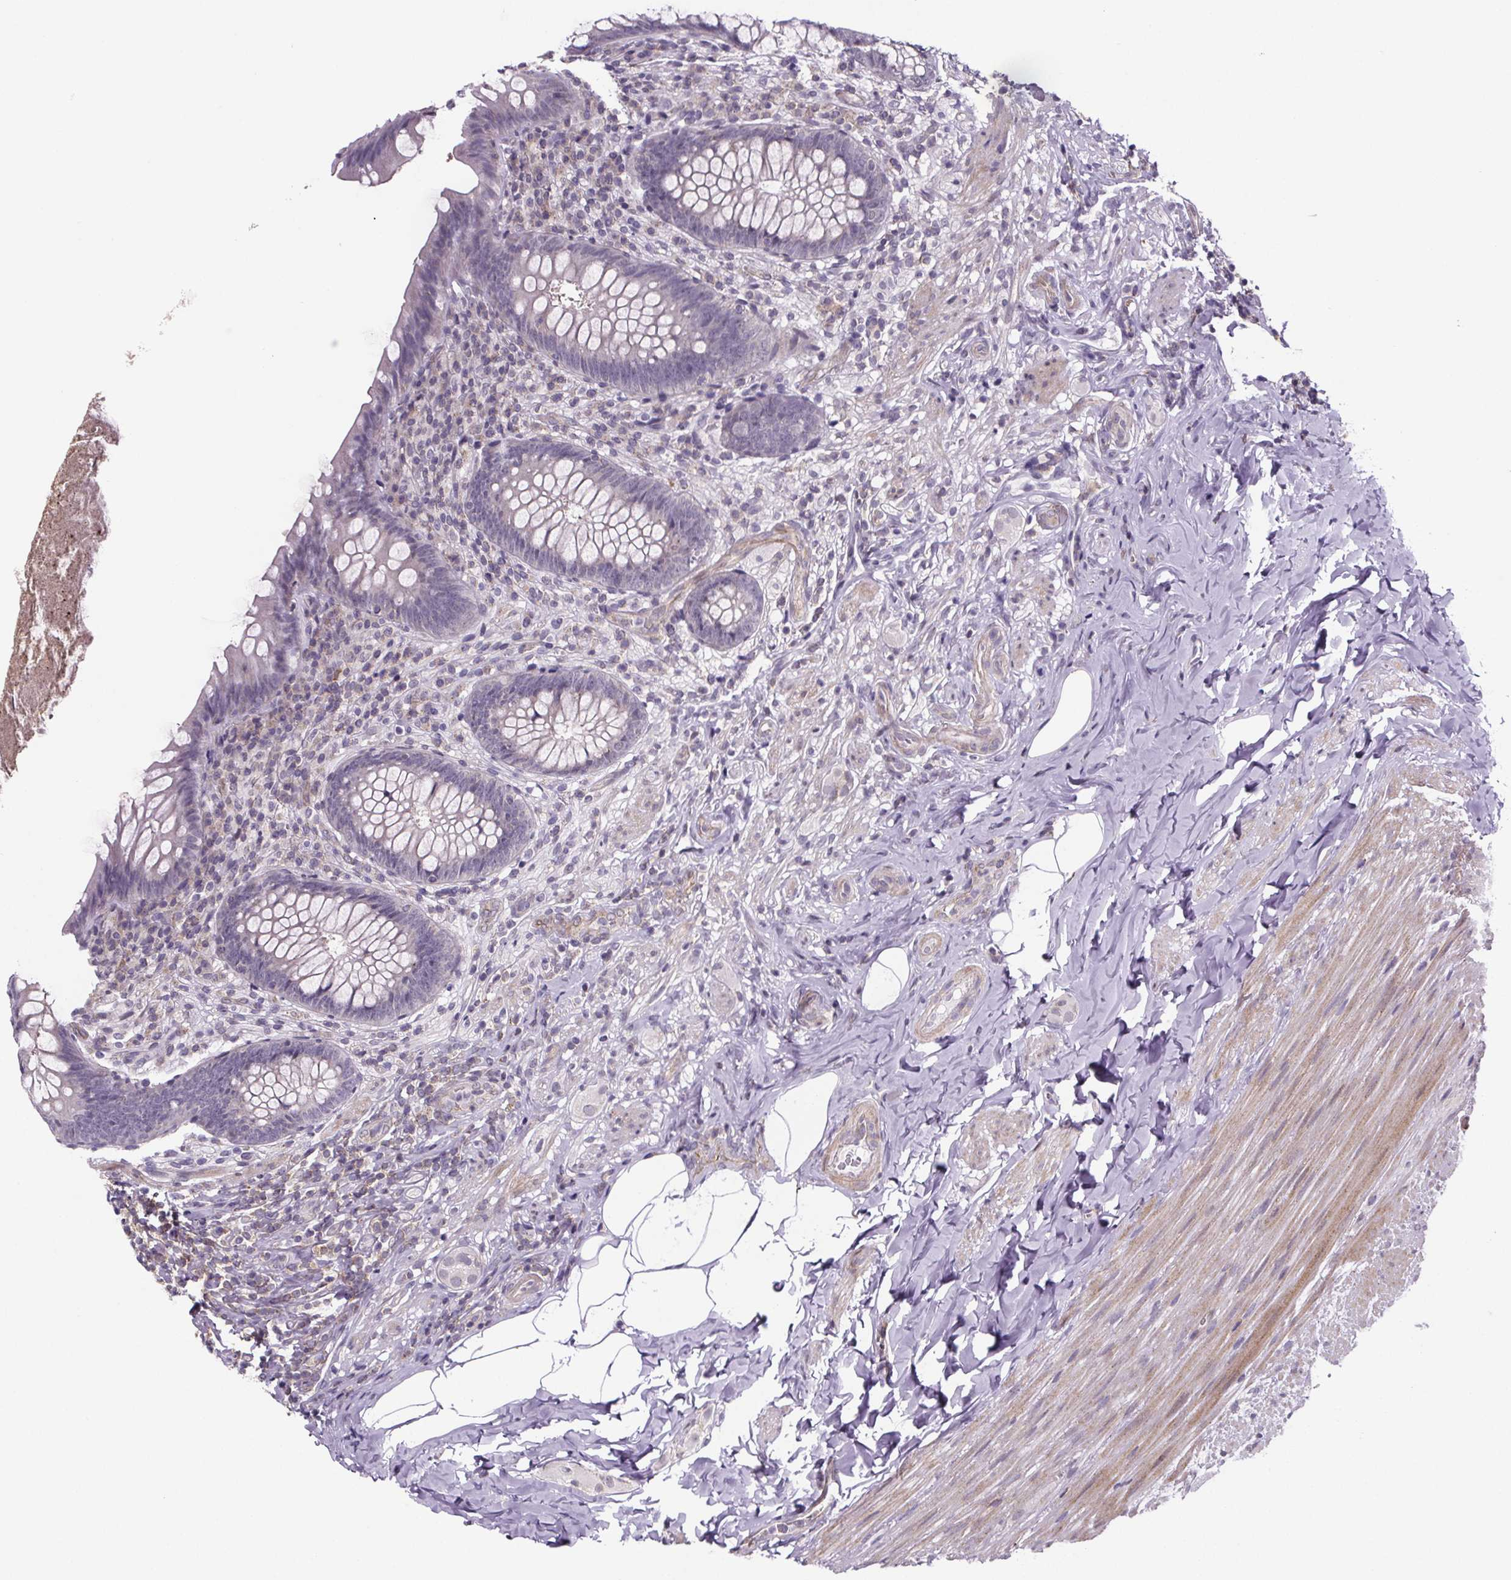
{"staining": {"intensity": "negative", "quantity": "none", "location": "none"}, "tissue": "appendix", "cell_type": "Glandular cells", "image_type": "normal", "snomed": [{"axis": "morphology", "description": "Normal tissue, NOS"}, {"axis": "topography", "description": "Appendix"}], "caption": "Immunohistochemical staining of benign human appendix shows no significant staining in glandular cells.", "gene": "TTC12", "patient": {"sex": "male", "age": 47}}